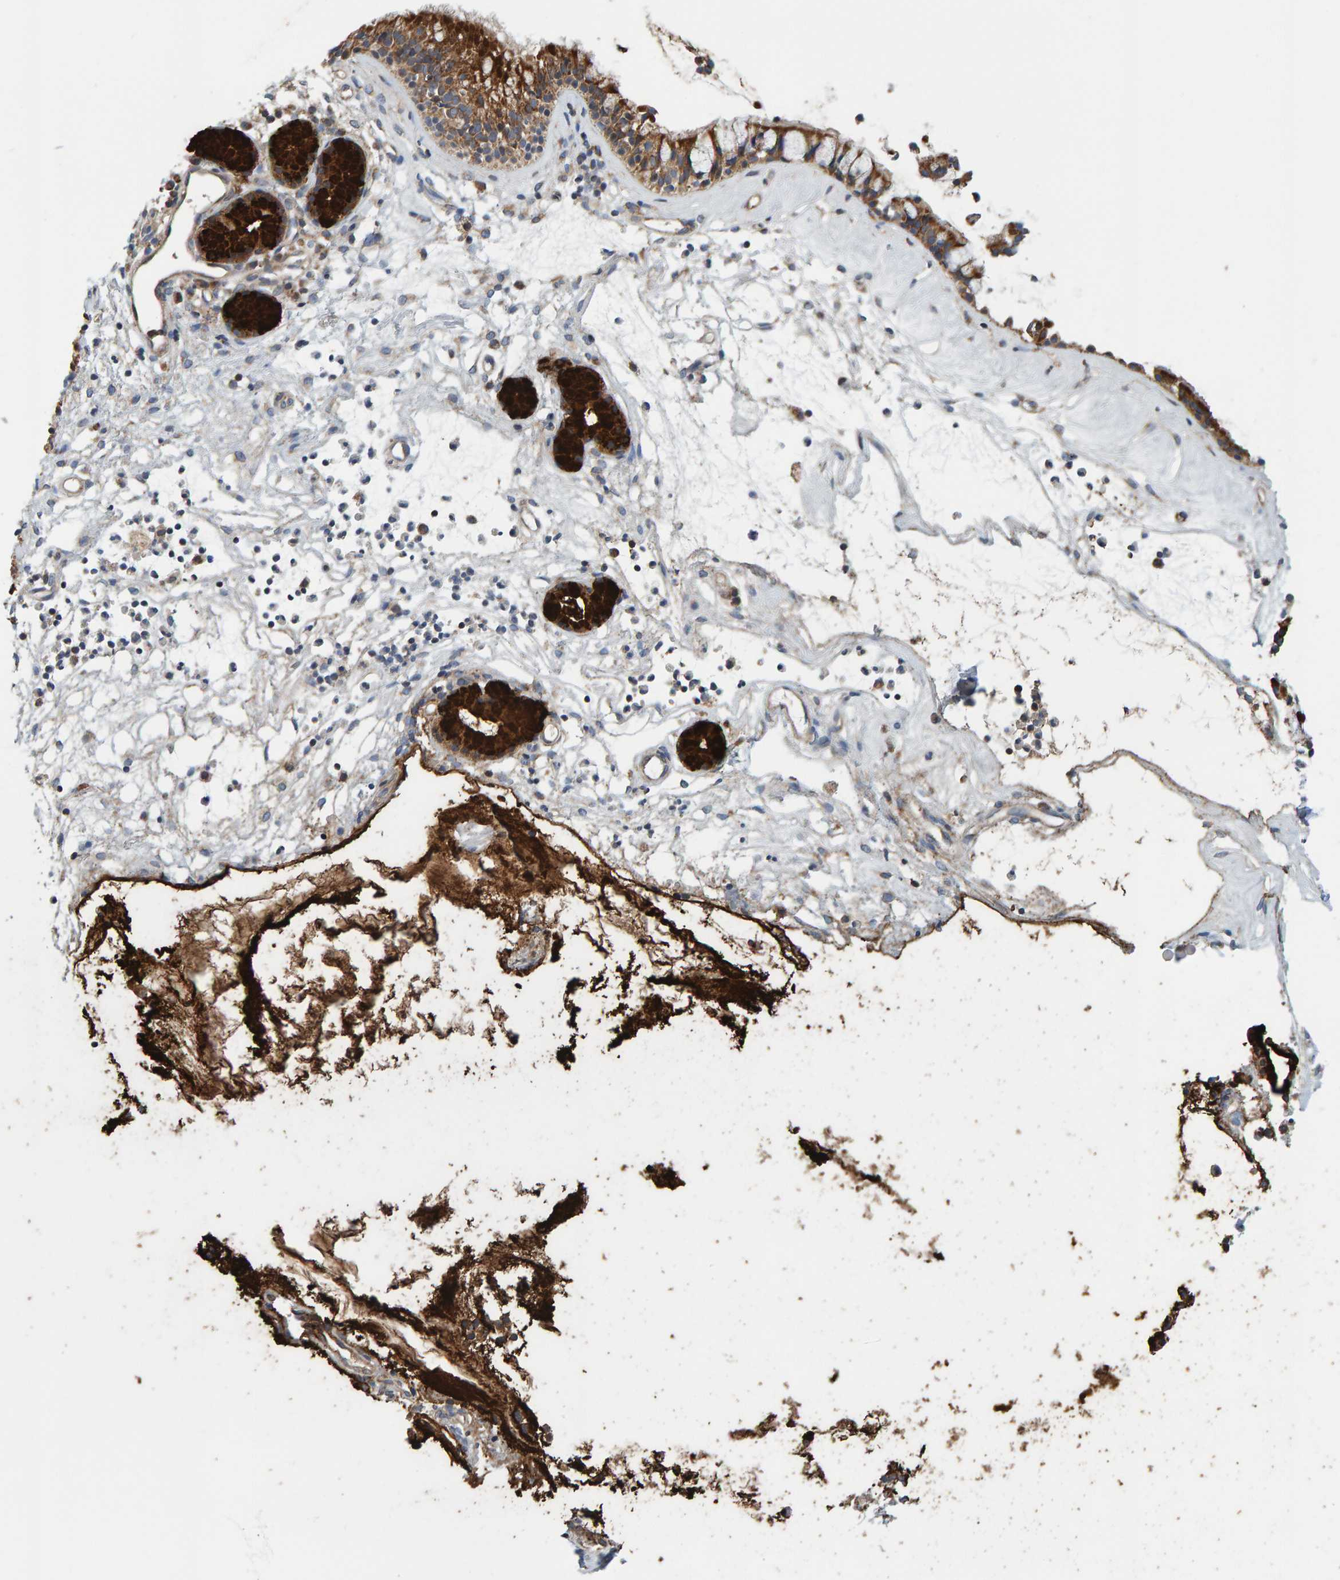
{"staining": {"intensity": "strong", "quantity": ">75%", "location": "cytoplasmic/membranous"}, "tissue": "nasopharynx", "cell_type": "Respiratory epithelial cells", "image_type": "normal", "snomed": [{"axis": "morphology", "description": "Normal tissue, NOS"}, {"axis": "topography", "description": "Nasopharynx"}], "caption": "Human nasopharynx stained with a brown dye reveals strong cytoplasmic/membranous positive expression in about >75% of respiratory epithelial cells.", "gene": "MRPL45", "patient": {"sex": "female", "age": 42}}